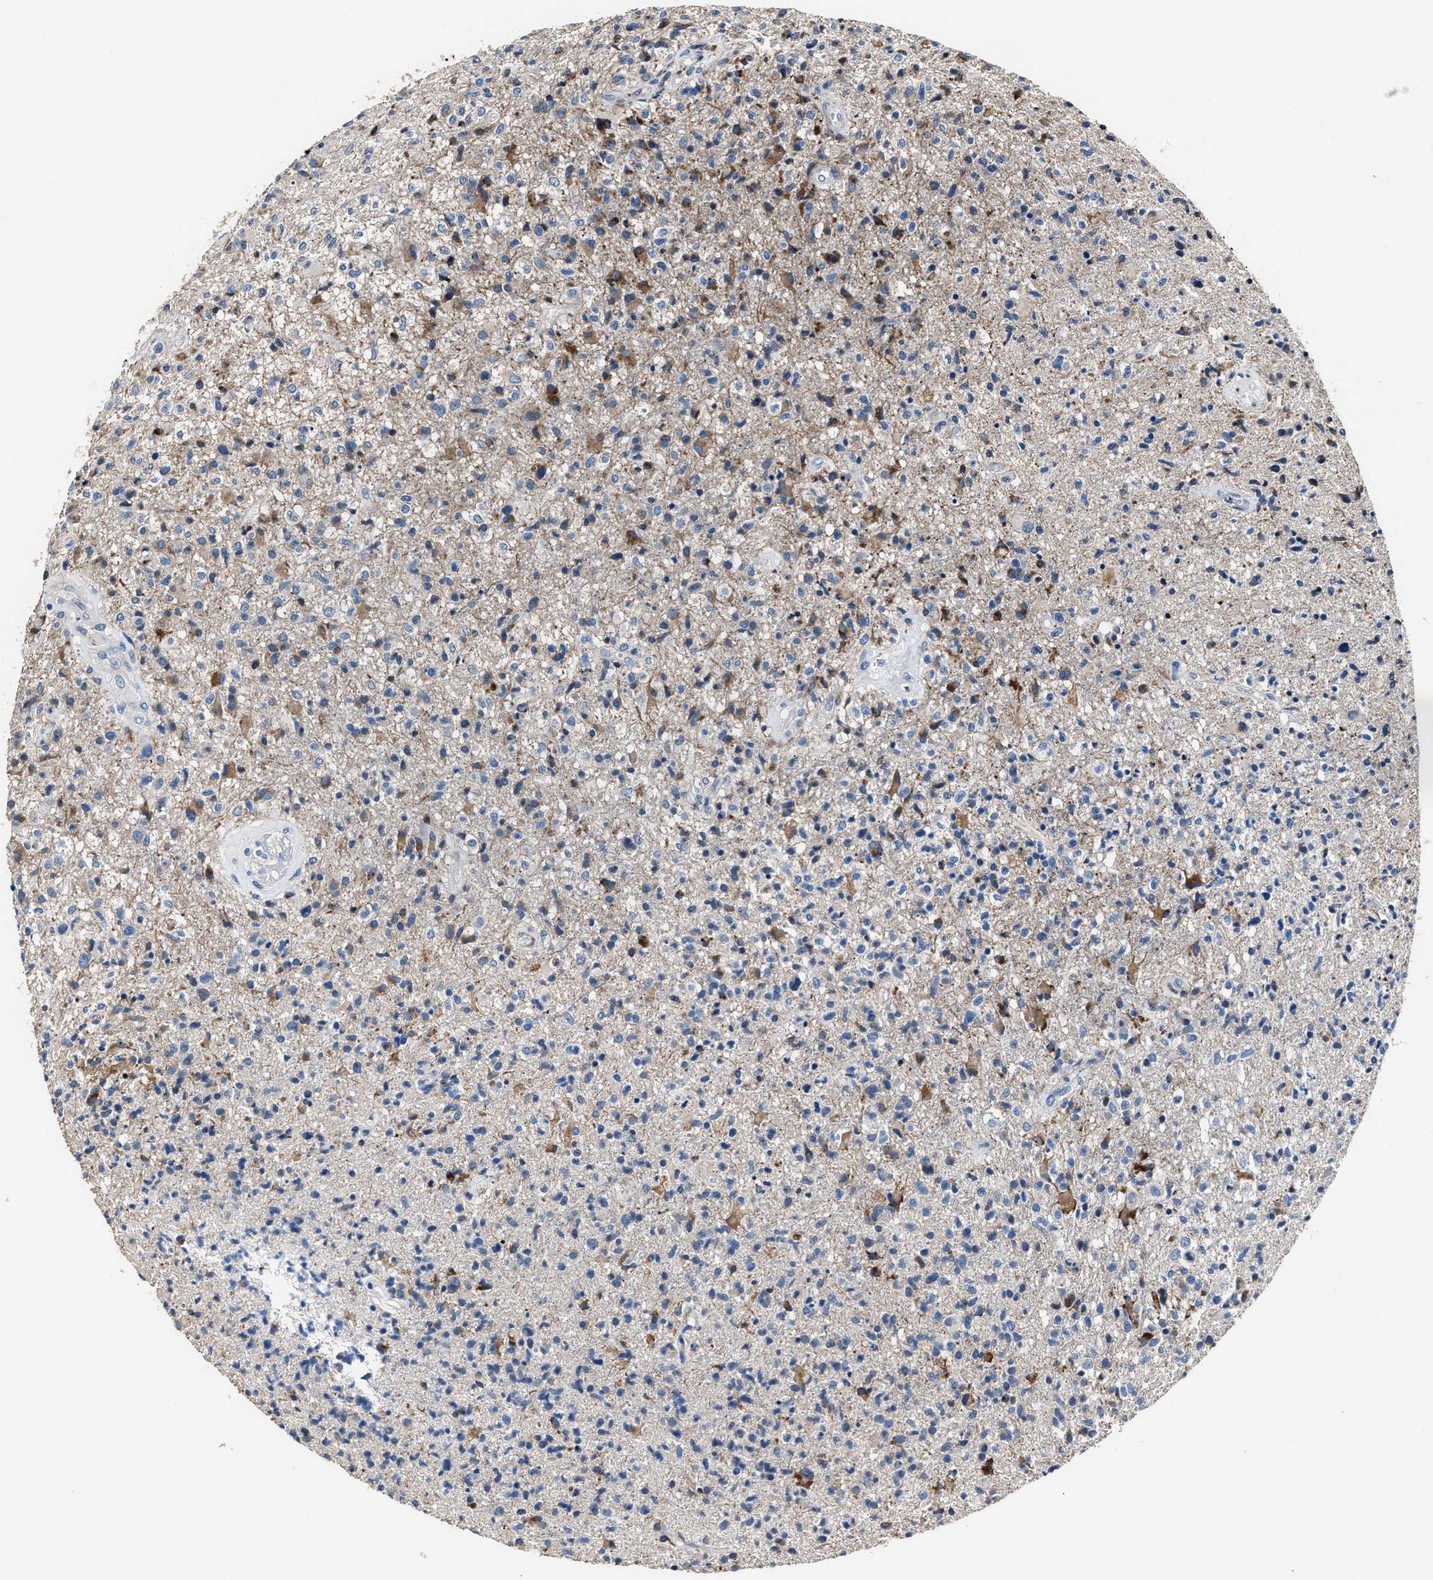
{"staining": {"intensity": "moderate", "quantity": "<25%", "location": "cytoplasmic/membranous"}, "tissue": "glioma", "cell_type": "Tumor cells", "image_type": "cancer", "snomed": [{"axis": "morphology", "description": "Glioma, malignant, High grade"}, {"axis": "topography", "description": "Brain"}], "caption": "Immunohistochemical staining of malignant high-grade glioma demonstrates low levels of moderate cytoplasmic/membranous staining in approximately <25% of tumor cells. The protein is shown in brown color, while the nuclei are stained blue.", "gene": "DNAJC24", "patient": {"sex": "male", "age": 72}}